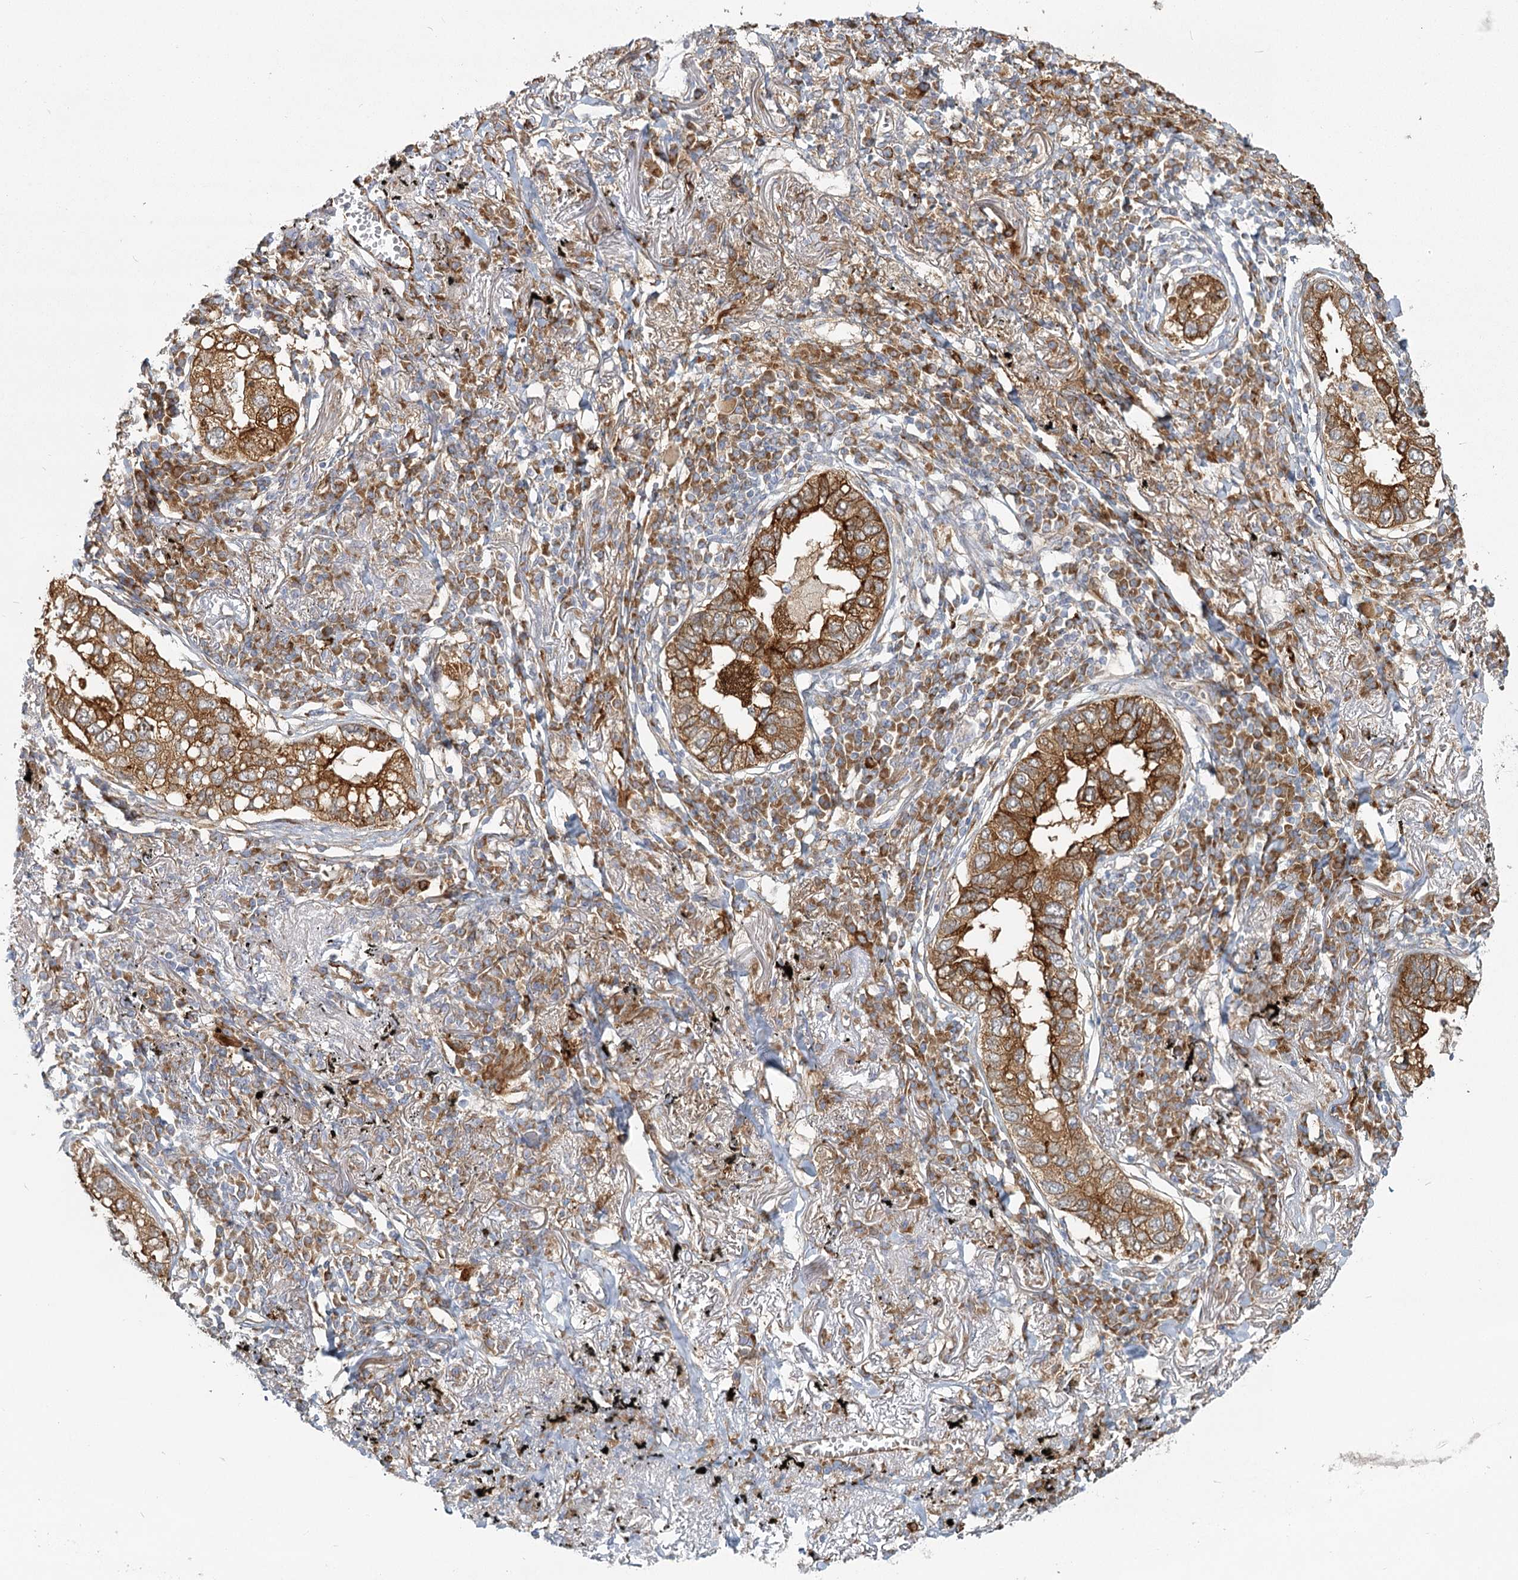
{"staining": {"intensity": "strong", "quantity": ">75%", "location": "cytoplasmic/membranous"}, "tissue": "lung cancer", "cell_type": "Tumor cells", "image_type": "cancer", "snomed": [{"axis": "morphology", "description": "Adenocarcinoma, NOS"}, {"axis": "topography", "description": "Lung"}], "caption": "Immunohistochemical staining of lung cancer (adenocarcinoma) shows high levels of strong cytoplasmic/membranous protein expression in about >75% of tumor cells. (DAB IHC with brightfield microscopy, high magnification).", "gene": "HARS2", "patient": {"sex": "male", "age": 65}}